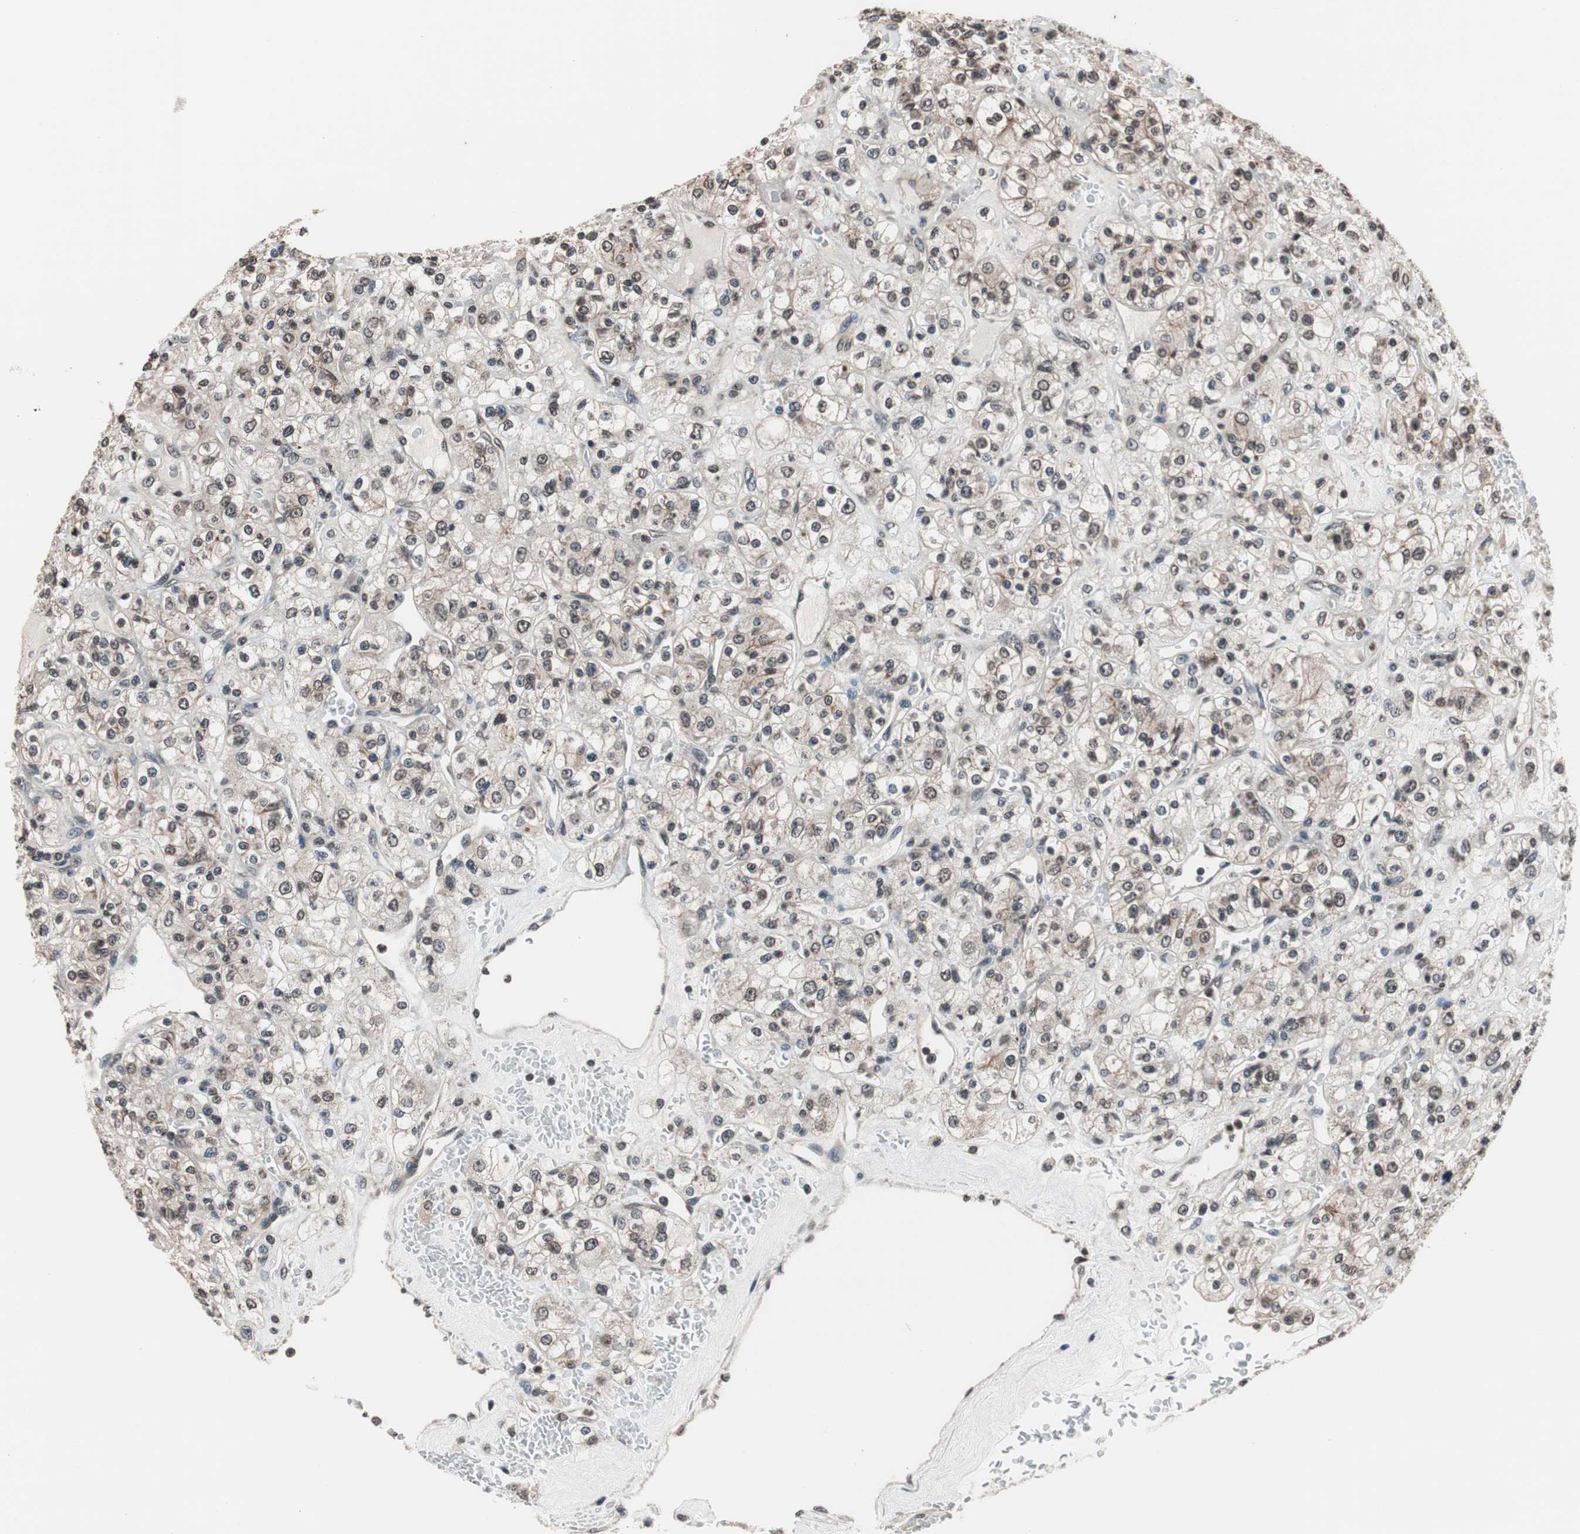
{"staining": {"intensity": "weak", "quantity": ">75%", "location": "nuclear"}, "tissue": "renal cancer", "cell_type": "Tumor cells", "image_type": "cancer", "snomed": [{"axis": "morphology", "description": "Normal tissue, NOS"}, {"axis": "morphology", "description": "Adenocarcinoma, NOS"}, {"axis": "topography", "description": "Kidney"}], "caption": "High-magnification brightfield microscopy of adenocarcinoma (renal) stained with DAB (3,3'-diaminobenzidine) (brown) and counterstained with hematoxylin (blue). tumor cells exhibit weak nuclear positivity is identified in approximately>75% of cells.", "gene": "RFC1", "patient": {"sex": "female", "age": 72}}